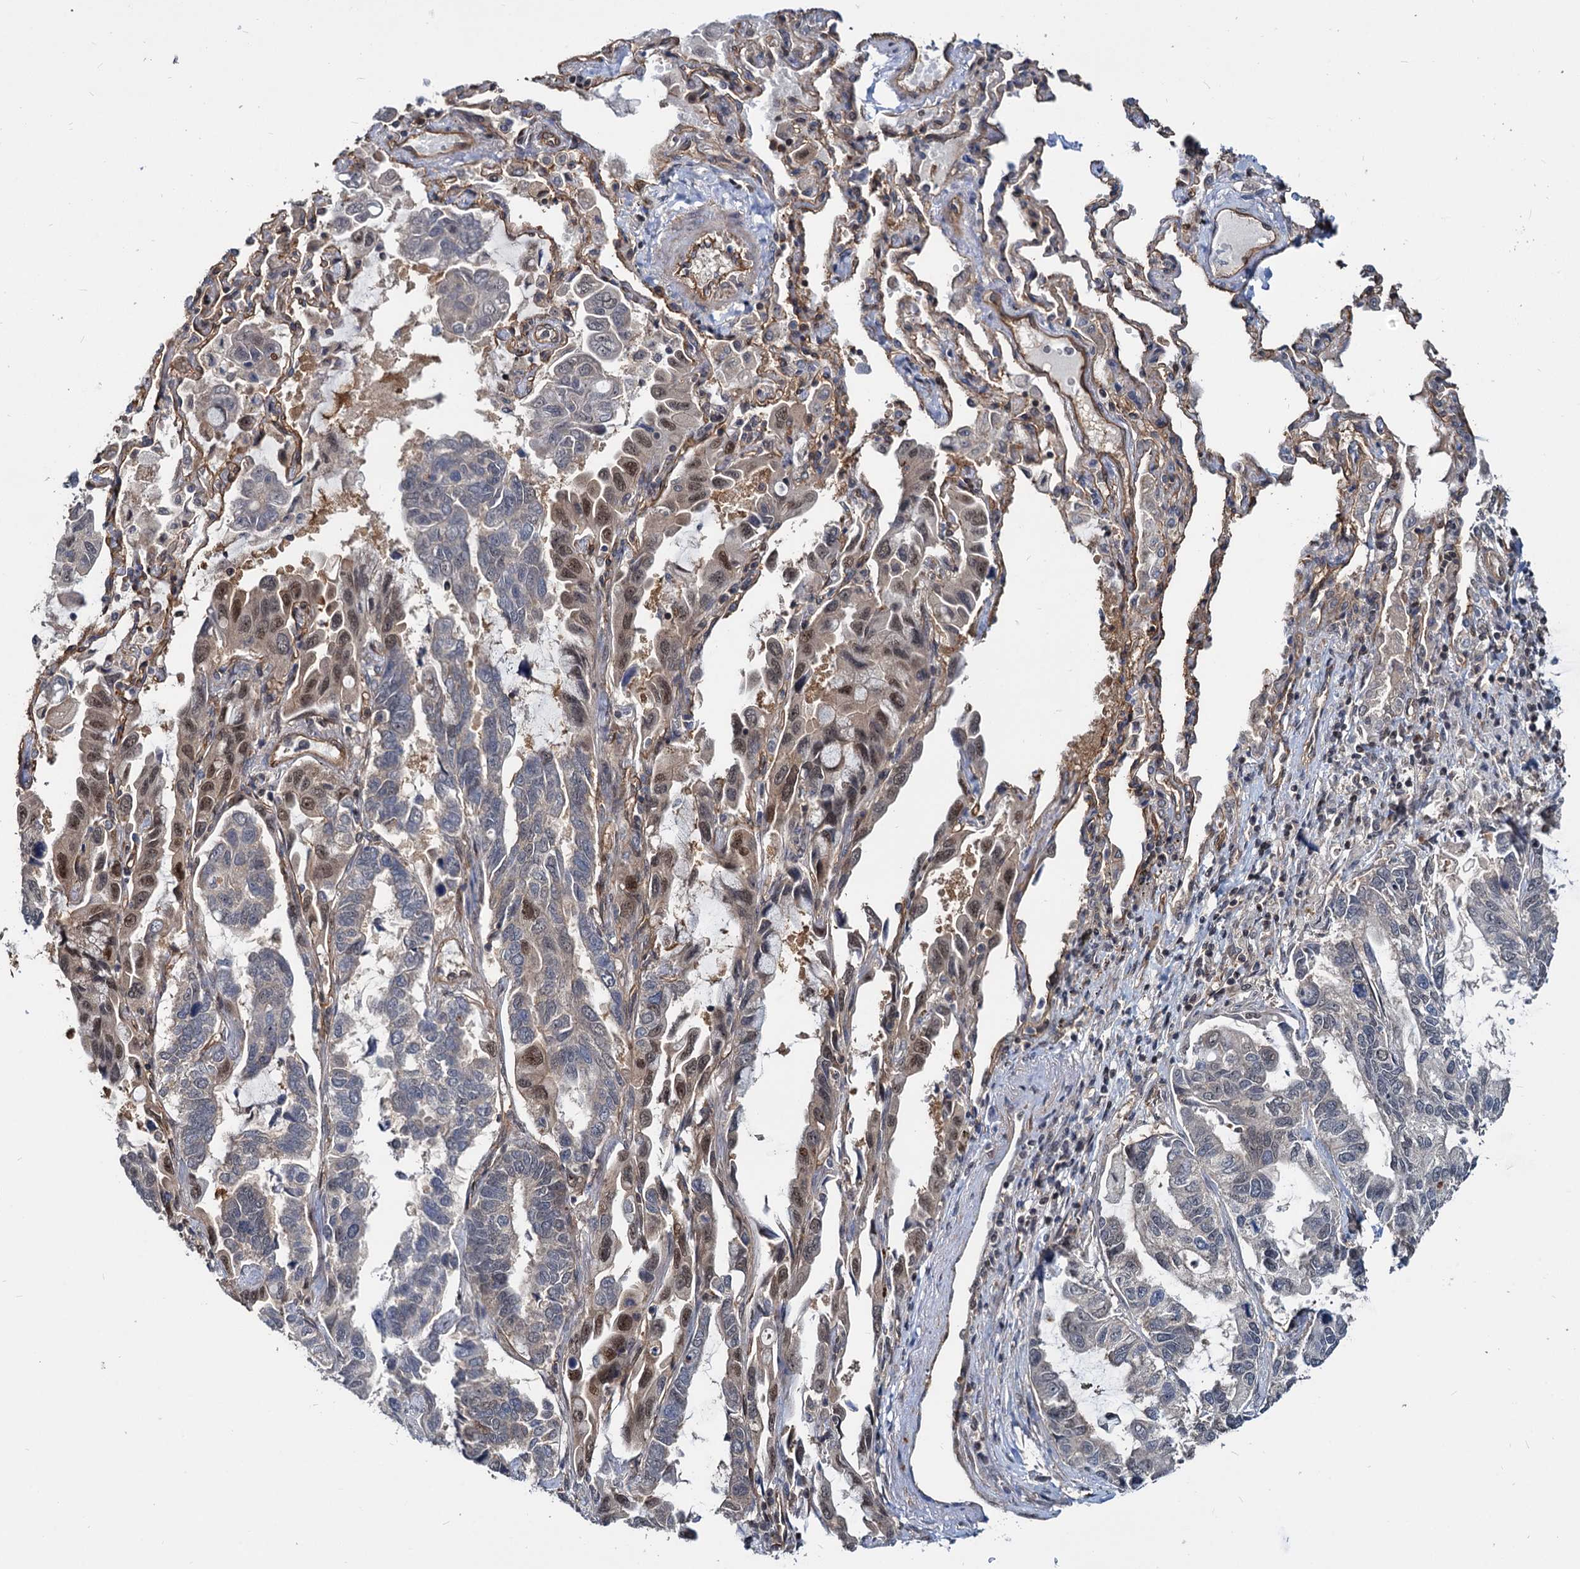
{"staining": {"intensity": "moderate", "quantity": "25%-75%", "location": "nuclear"}, "tissue": "lung cancer", "cell_type": "Tumor cells", "image_type": "cancer", "snomed": [{"axis": "morphology", "description": "Adenocarcinoma, NOS"}, {"axis": "topography", "description": "Lung"}], "caption": "Moderate nuclear expression is present in about 25%-75% of tumor cells in lung cancer.", "gene": "UBLCP1", "patient": {"sex": "male", "age": 64}}